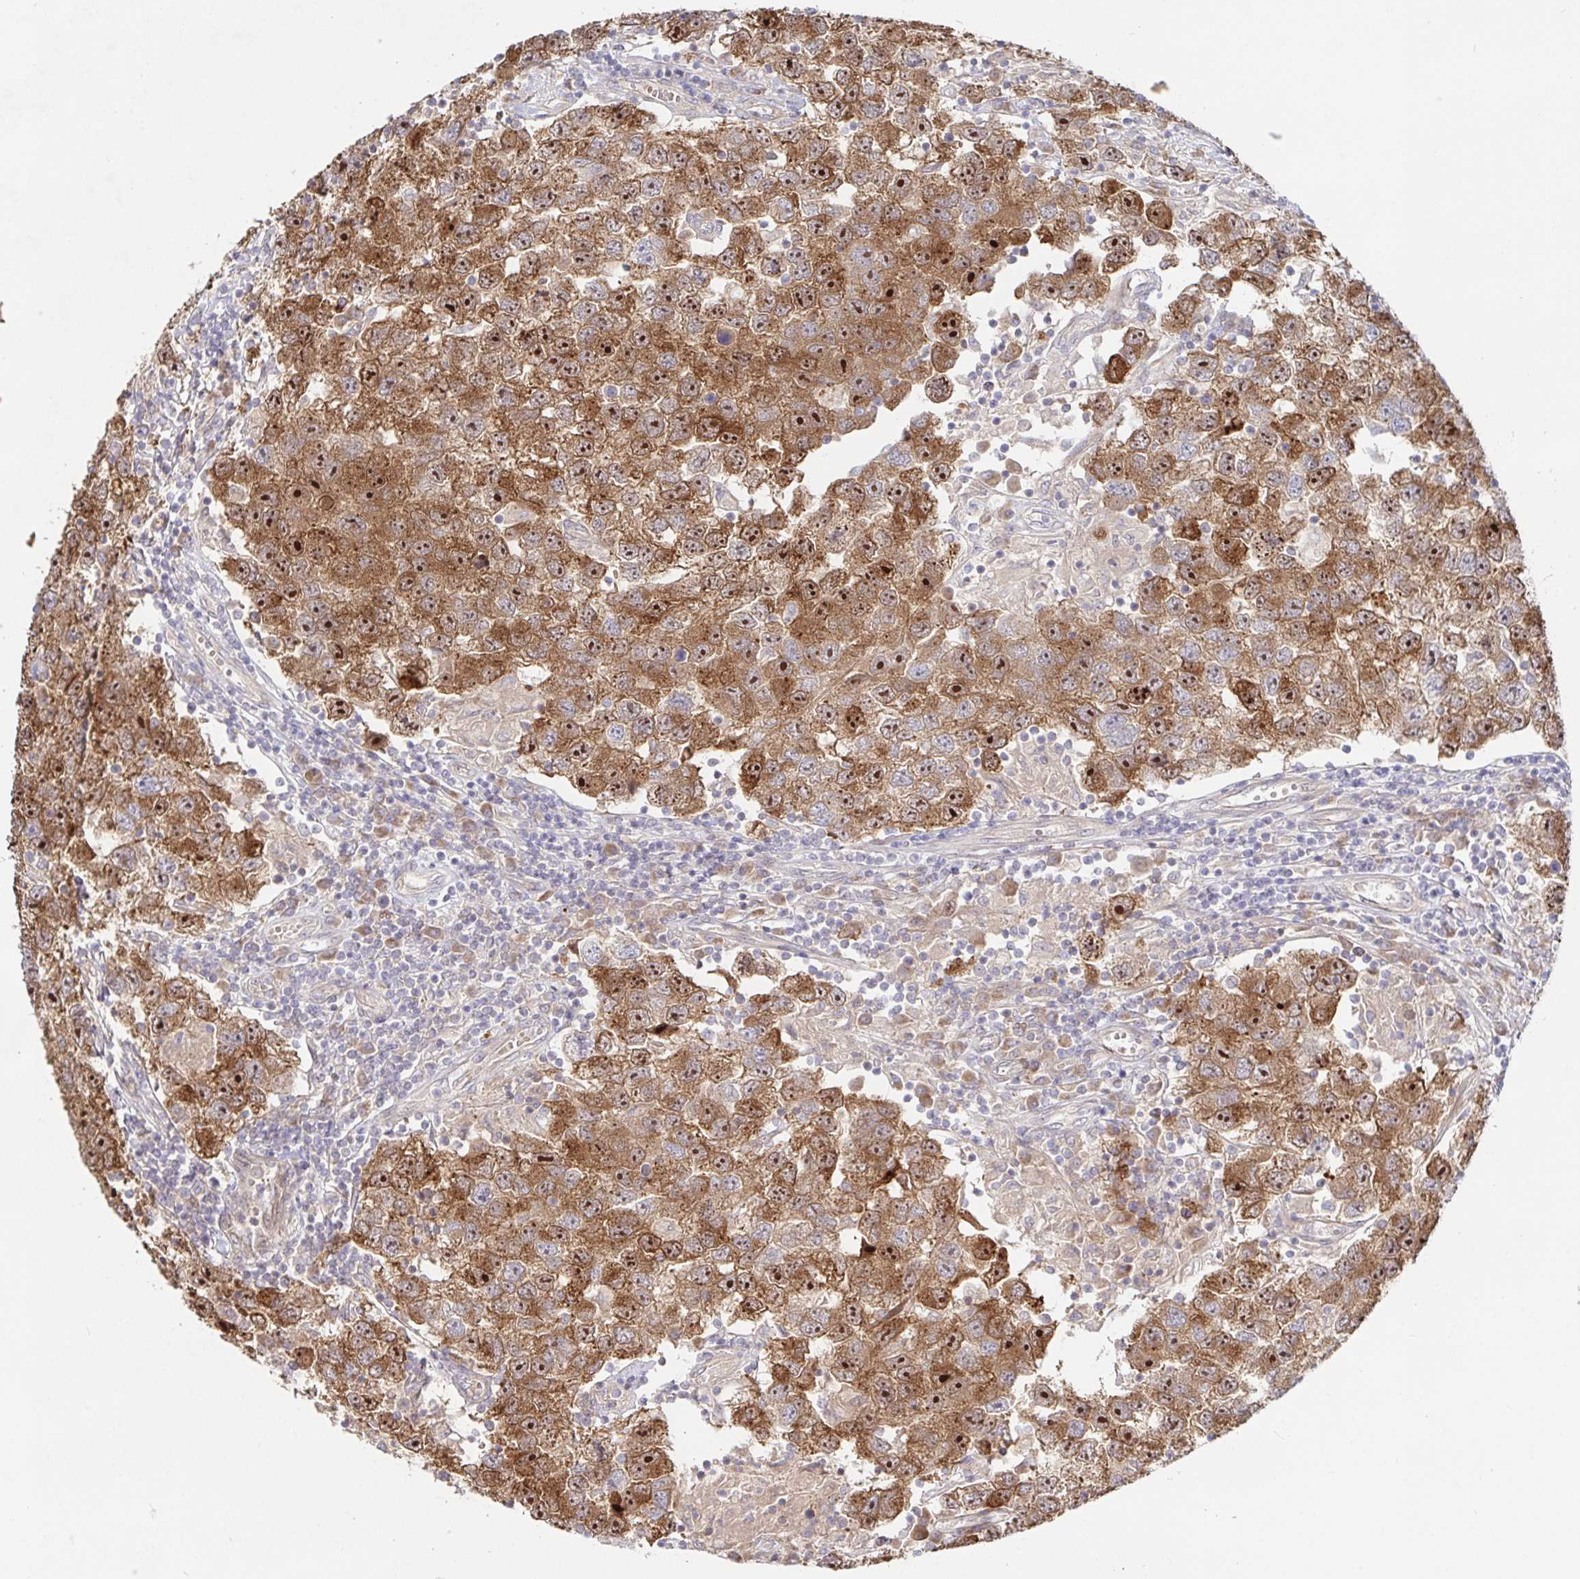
{"staining": {"intensity": "strong", "quantity": ">75%", "location": "cytoplasmic/membranous,nuclear"}, "tissue": "testis cancer", "cell_type": "Tumor cells", "image_type": "cancer", "snomed": [{"axis": "morphology", "description": "Seminoma, NOS"}, {"axis": "topography", "description": "Testis"}], "caption": "High-magnification brightfield microscopy of seminoma (testis) stained with DAB (brown) and counterstained with hematoxylin (blue). tumor cells exhibit strong cytoplasmic/membranous and nuclear expression is appreciated in approximately>75% of cells.", "gene": "AACS", "patient": {"sex": "male", "age": 26}}